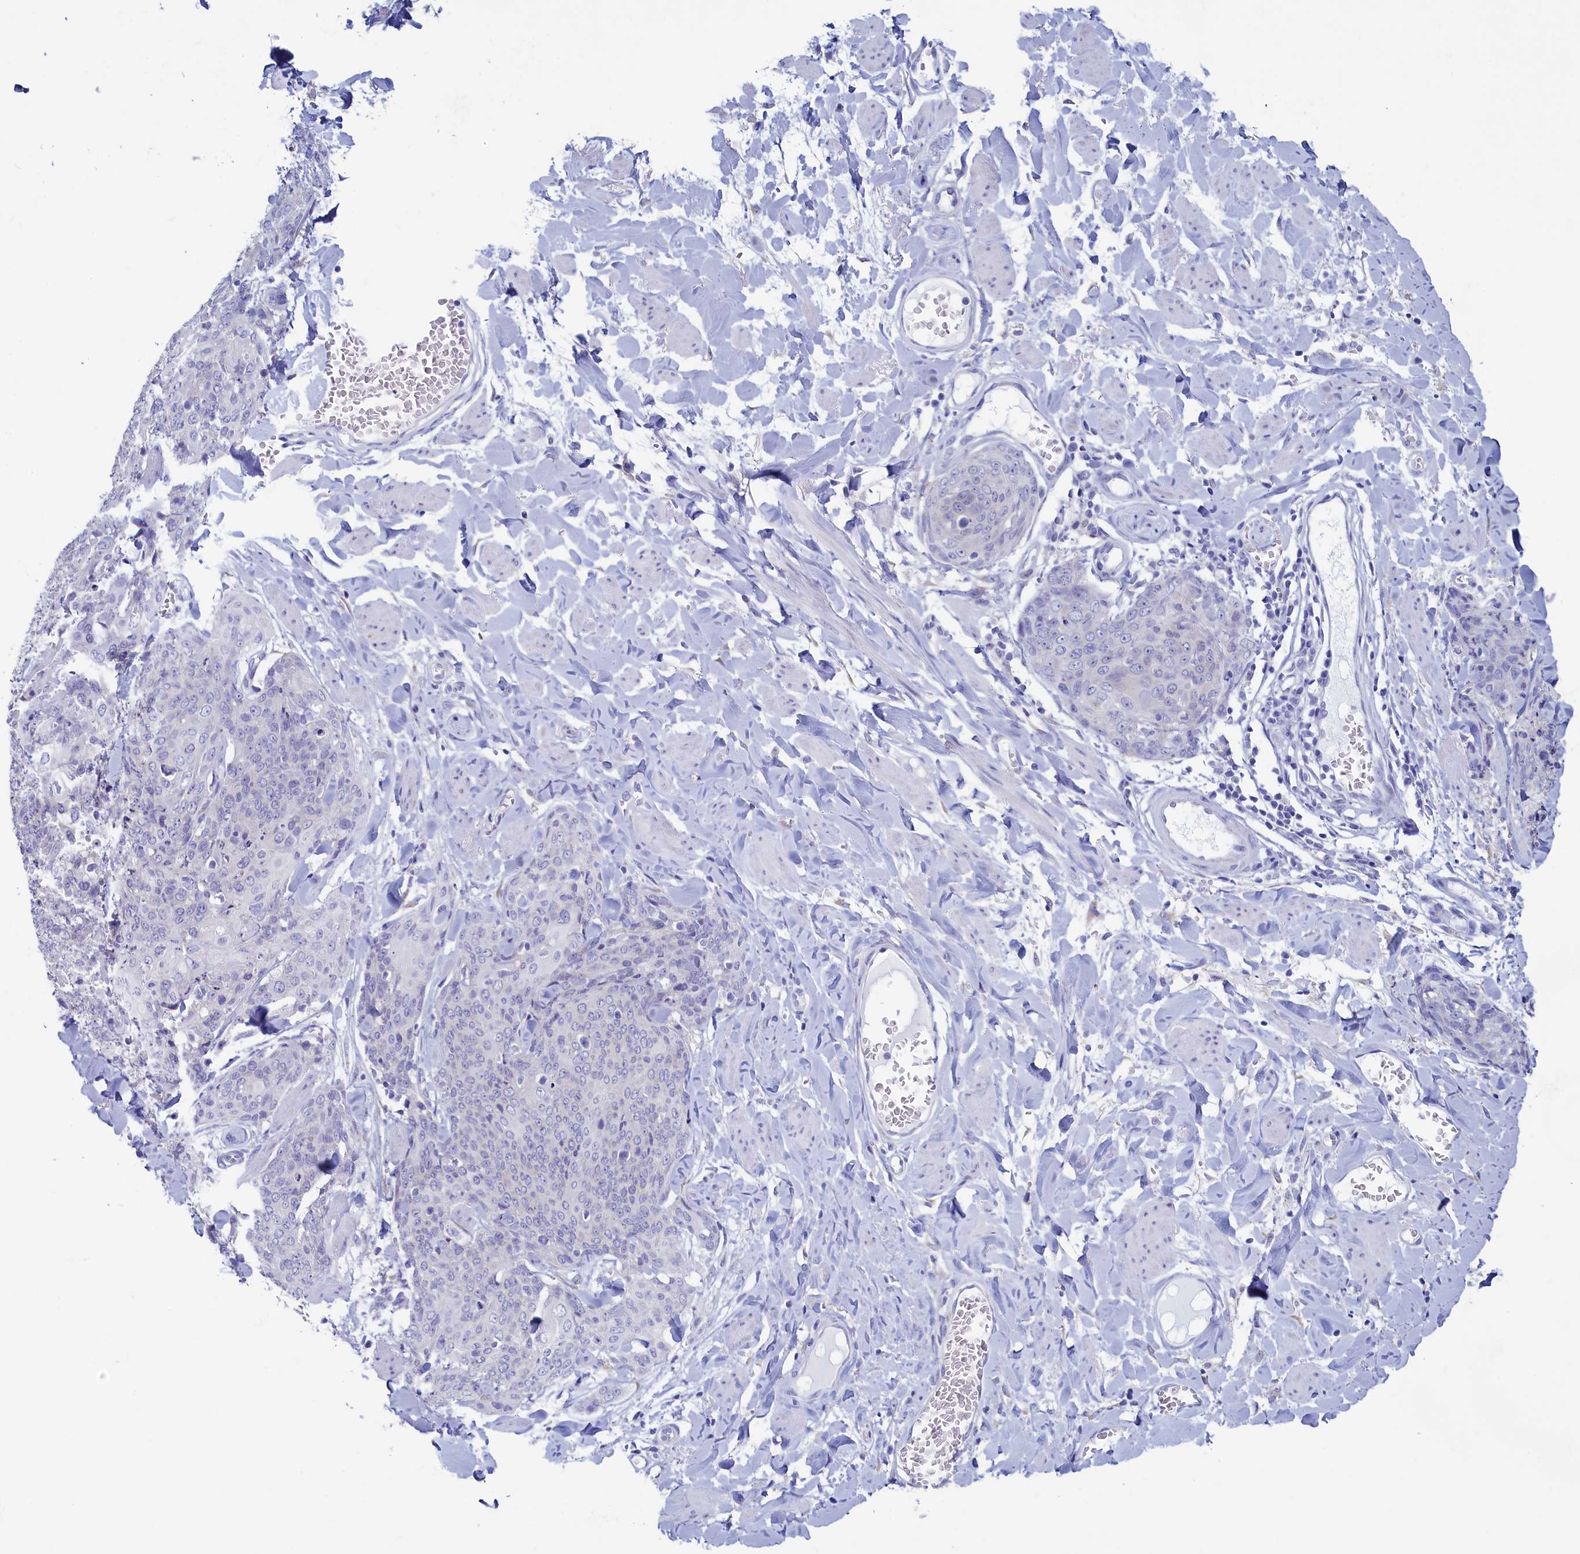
{"staining": {"intensity": "negative", "quantity": "none", "location": "none"}, "tissue": "skin cancer", "cell_type": "Tumor cells", "image_type": "cancer", "snomed": [{"axis": "morphology", "description": "Squamous cell carcinoma, NOS"}, {"axis": "topography", "description": "Skin"}, {"axis": "topography", "description": "Vulva"}], "caption": "Tumor cells show no significant protein expression in squamous cell carcinoma (skin). (IHC, brightfield microscopy, high magnification).", "gene": "SKA3", "patient": {"sex": "female", "age": 85}}